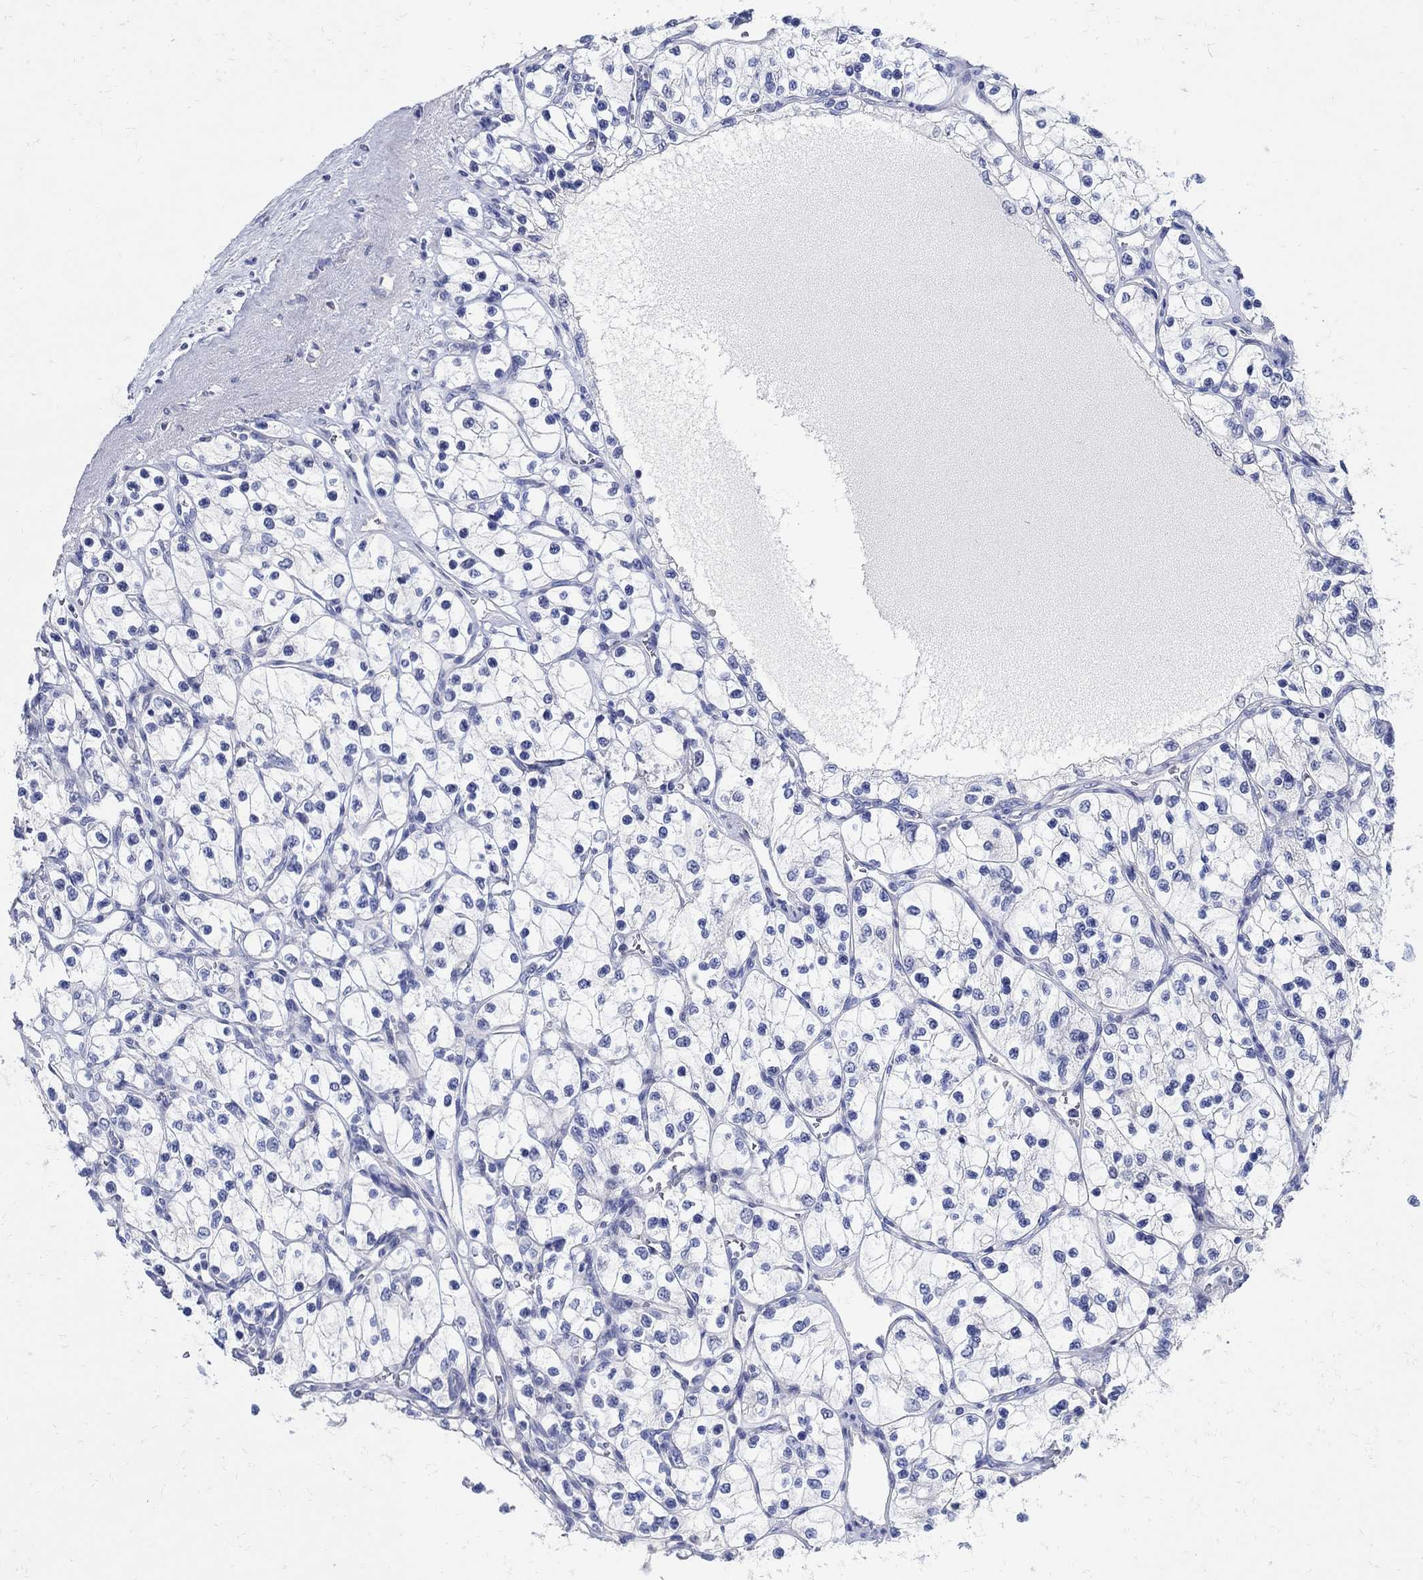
{"staining": {"intensity": "negative", "quantity": "none", "location": "none"}, "tissue": "renal cancer", "cell_type": "Tumor cells", "image_type": "cancer", "snomed": [{"axis": "morphology", "description": "Adenocarcinoma, NOS"}, {"axis": "topography", "description": "Kidney"}], "caption": "A micrograph of human renal adenocarcinoma is negative for staining in tumor cells.", "gene": "NOS1", "patient": {"sex": "female", "age": 69}}